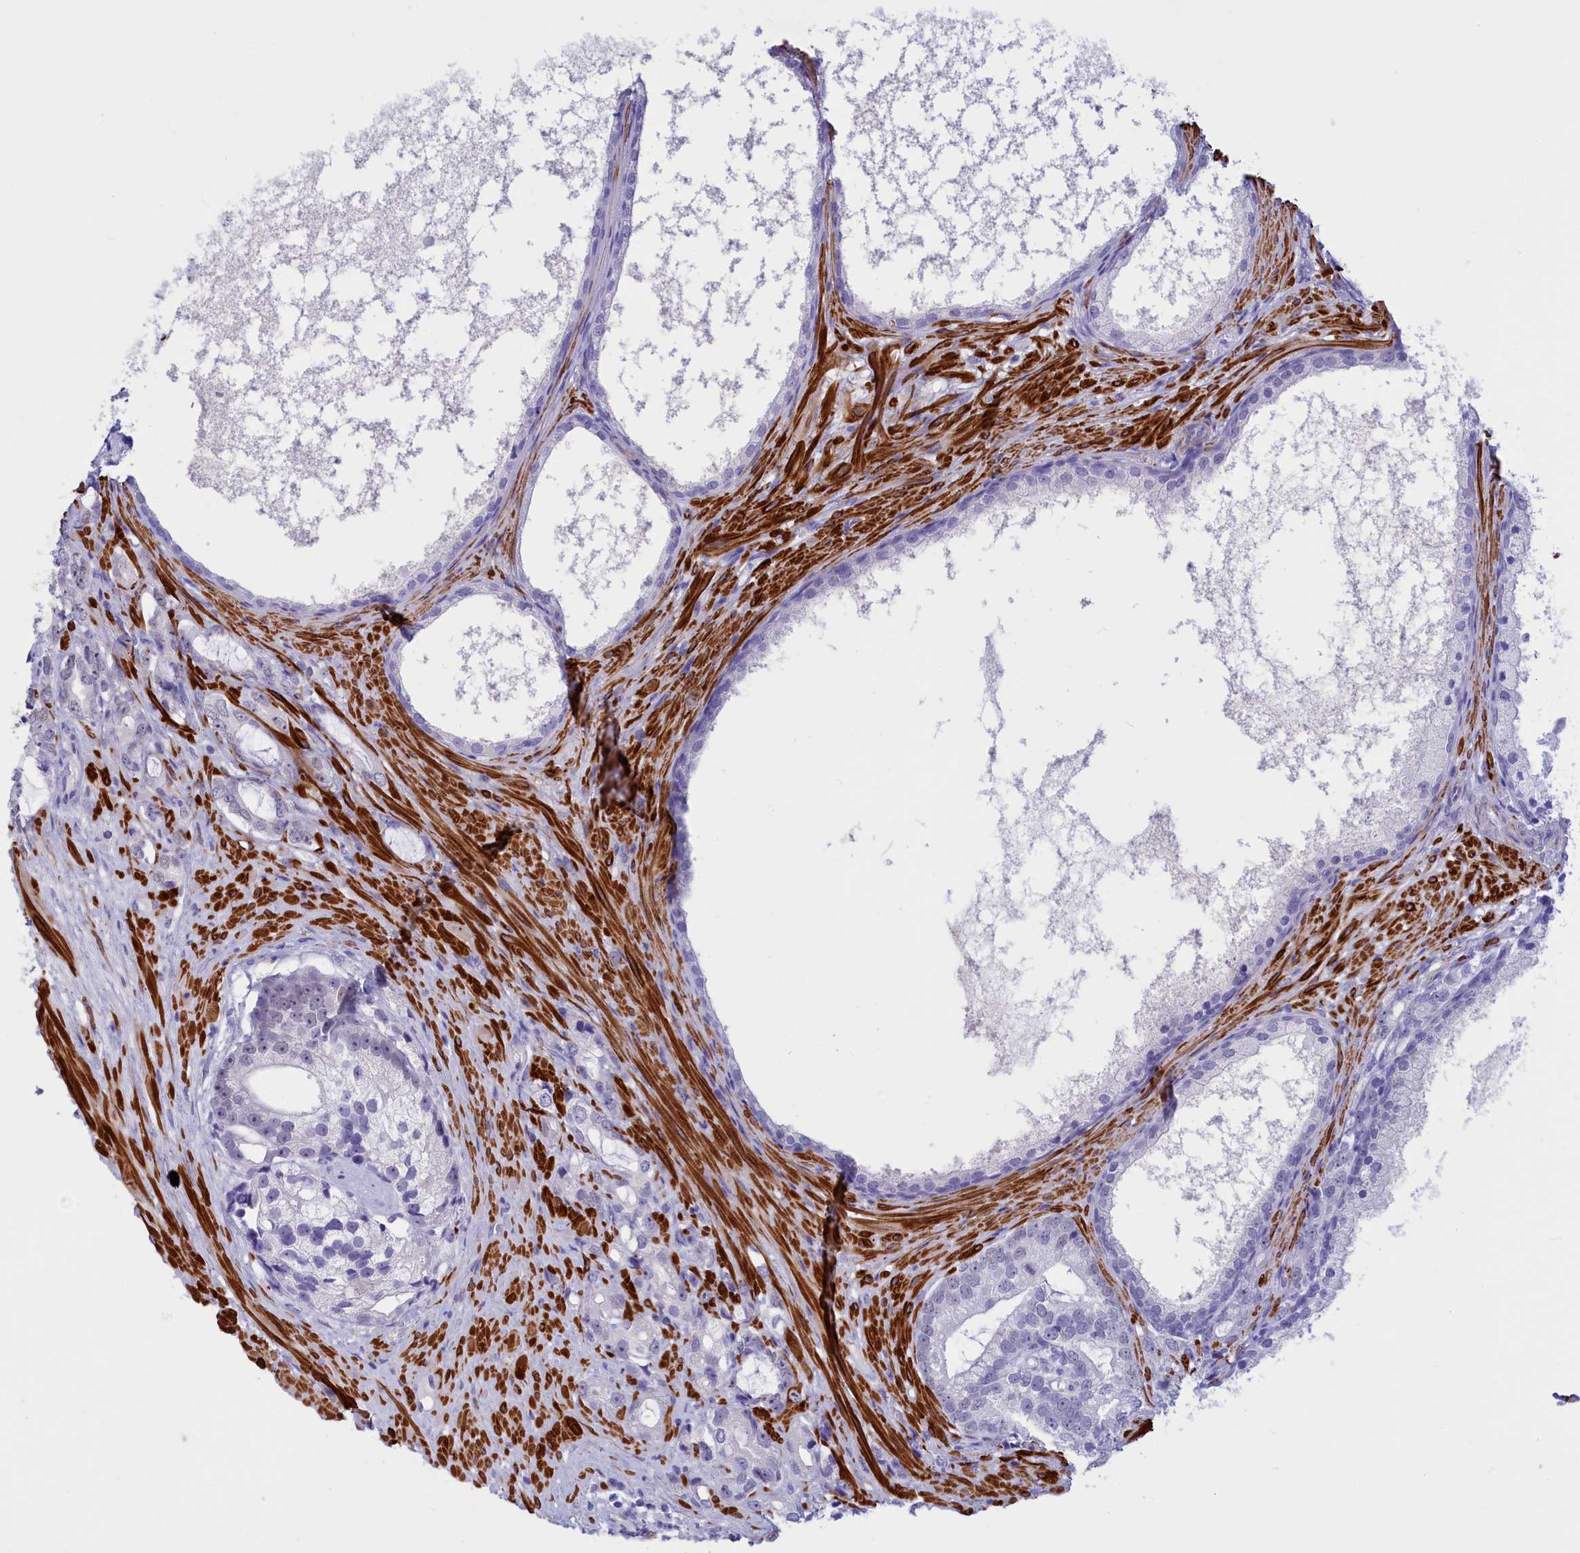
{"staining": {"intensity": "negative", "quantity": "none", "location": "none"}, "tissue": "prostate cancer", "cell_type": "Tumor cells", "image_type": "cancer", "snomed": [{"axis": "morphology", "description": "Adenocarcinoma, High grade"}, {"axis": "topography", "description": "Prostate"}], "caption": "Tumor cells show no significant expression in prostate cancer. Nuclei are stained in blue.", "gene": "GAPDHS", "patient": {"sex": "male", "age": 75}}